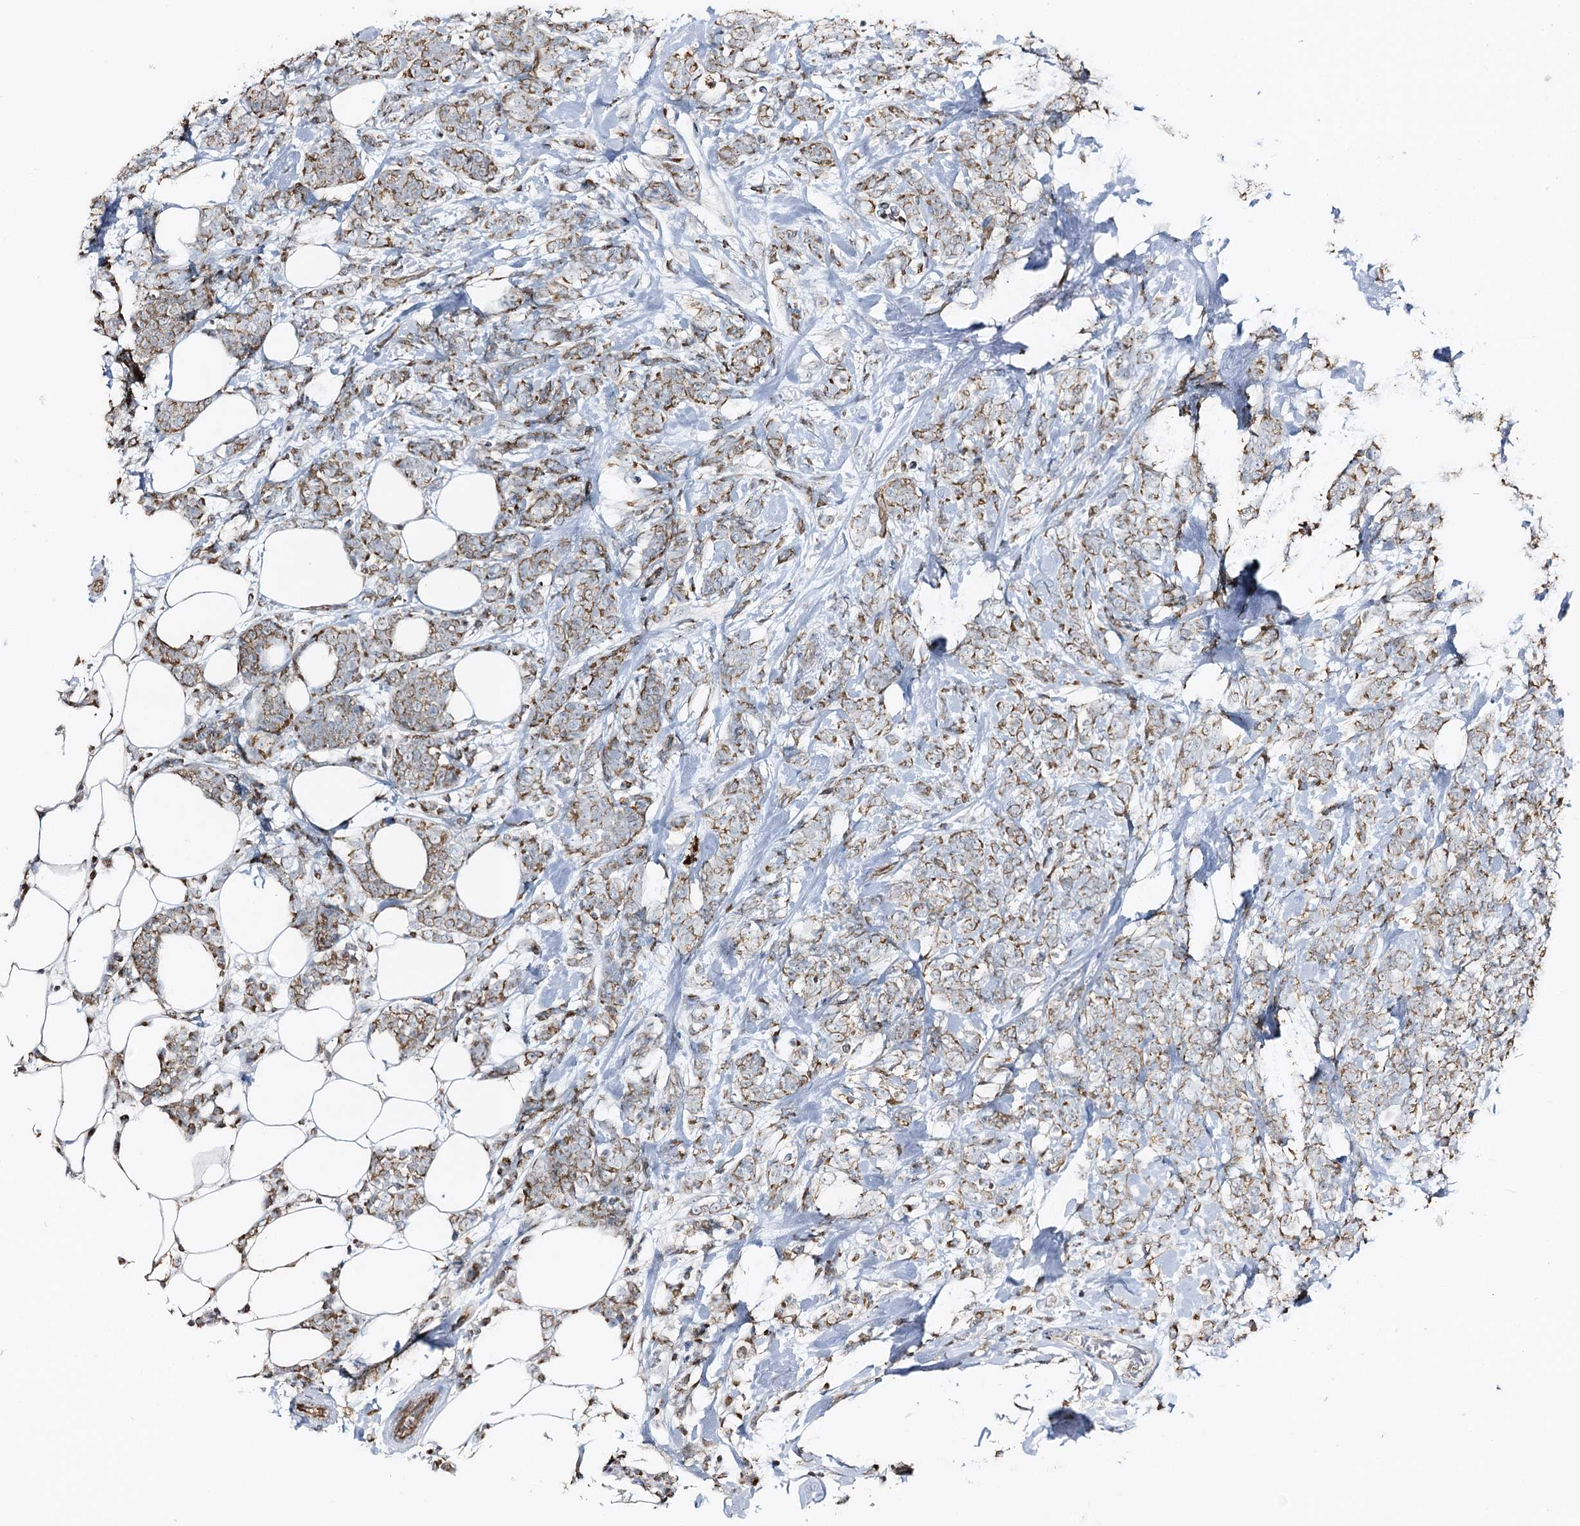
{"staining": {"intensity": "moderate", "quantity": ">75%", "location": "cytoplasmic/membranous"}, "tissue": "breast cancer", "cell_type": "Tumor cells", "image_type": "cancer", "snomed": [{"axis": "morphology", "description": "Lobular carcinoma"}, {"axis": "topography", "description": "Breast"}], "caption": "Protein positivity by immunohistochemistry (IHC) shows moderate cytoplasmic/membranous positivity in approximately >75% of tumor cells in breast cancer (lobular carcinoma).", "gene": "CBR4", "patient": {"sex": "female", "age": 58}}